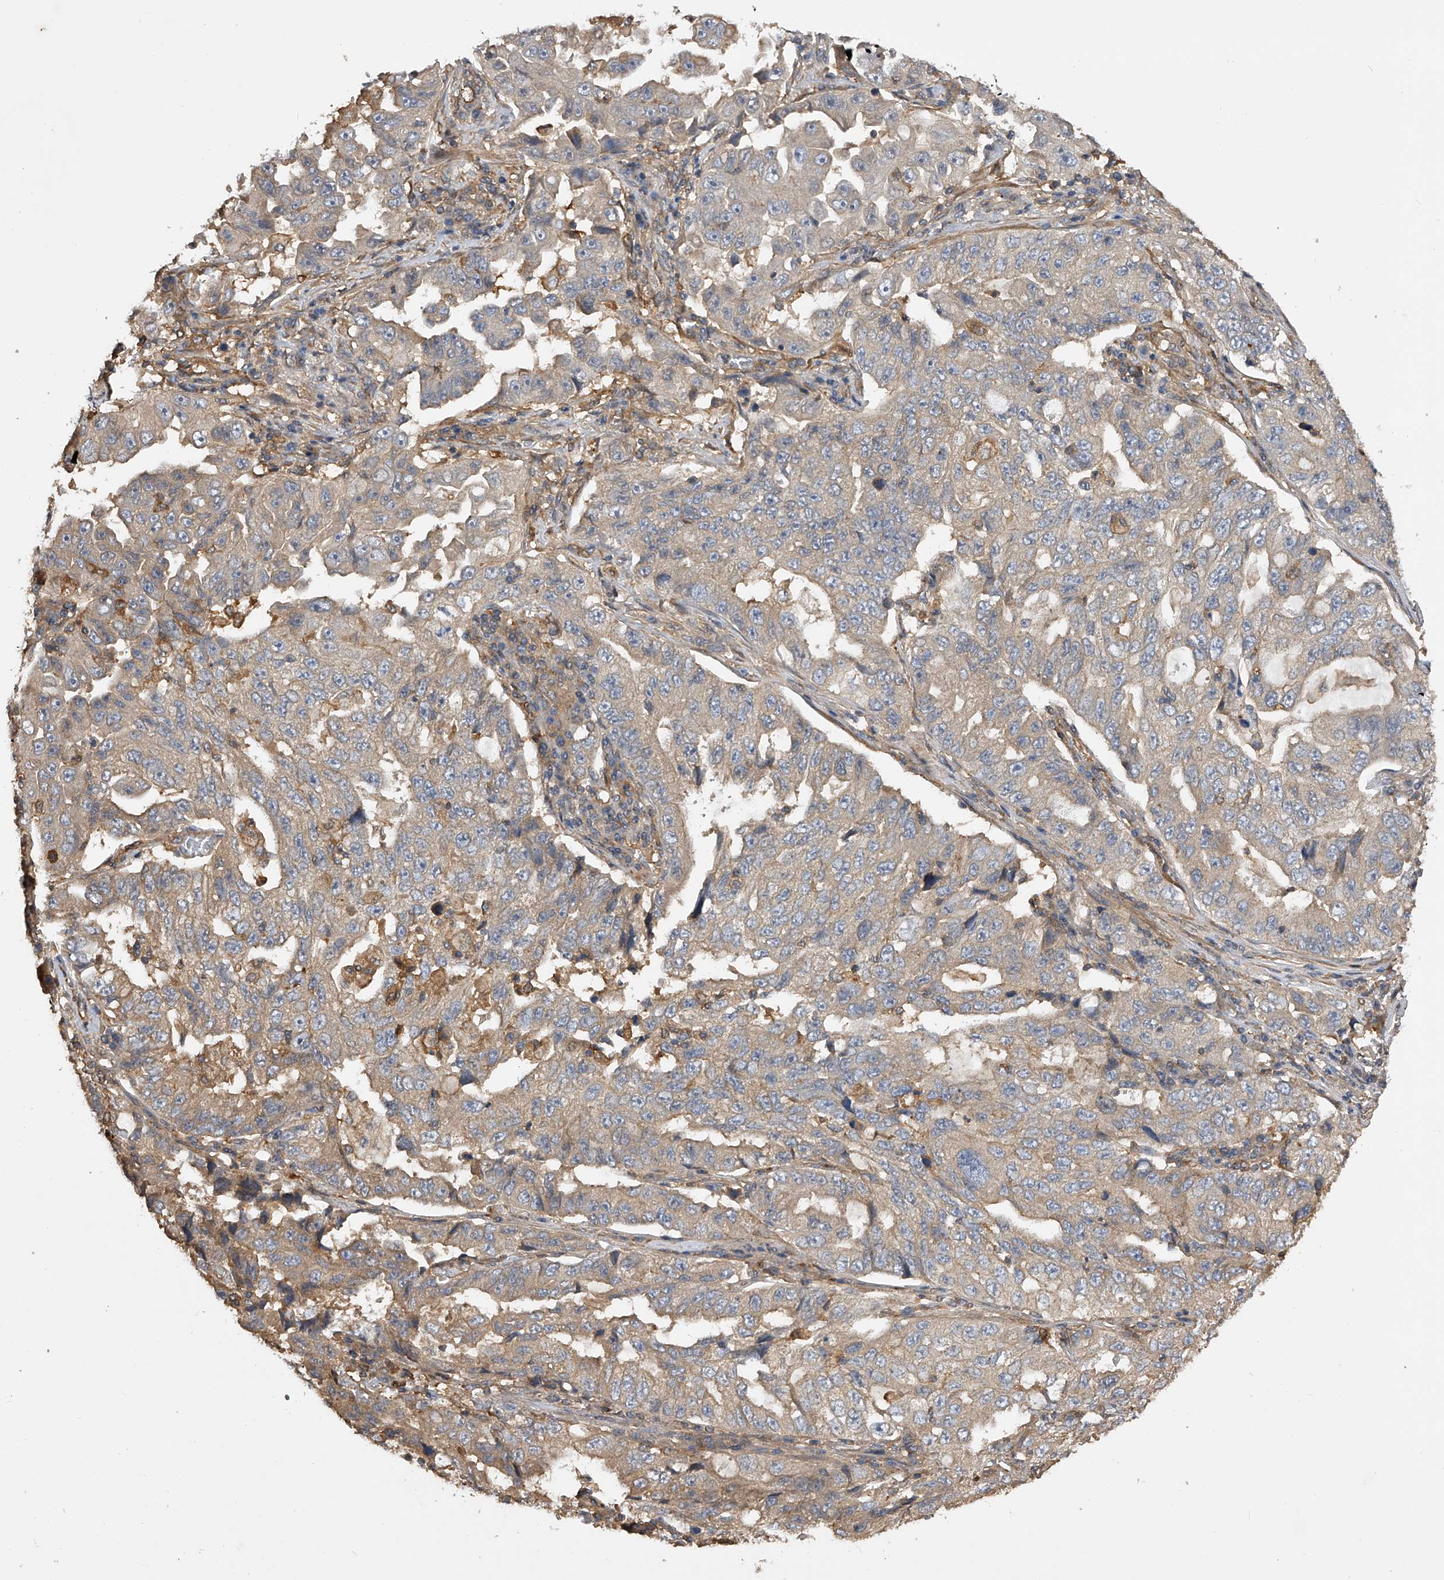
{"staining": {"intensity": "moderate", "quantity": "<25%", "location": "cytoplasmic/membranous"}, "tissue": "lung cancer", "cell_type": "Tumor cells", "image_type": "cancer", "snomed": [{"axis": "morphology", "description": "Adenocarcinoma, NOS"}, {"axis": "topography", "description": "Lung"}], "caption": "Immunohistochemistry (DAB) staining of human lung adenocarcinoma displays moderate cytoplasmic/membranous protein staining in about <25% of tumor cells.", "gene": "PTPRA", "patient": {"sex": "female", "age": 51}}